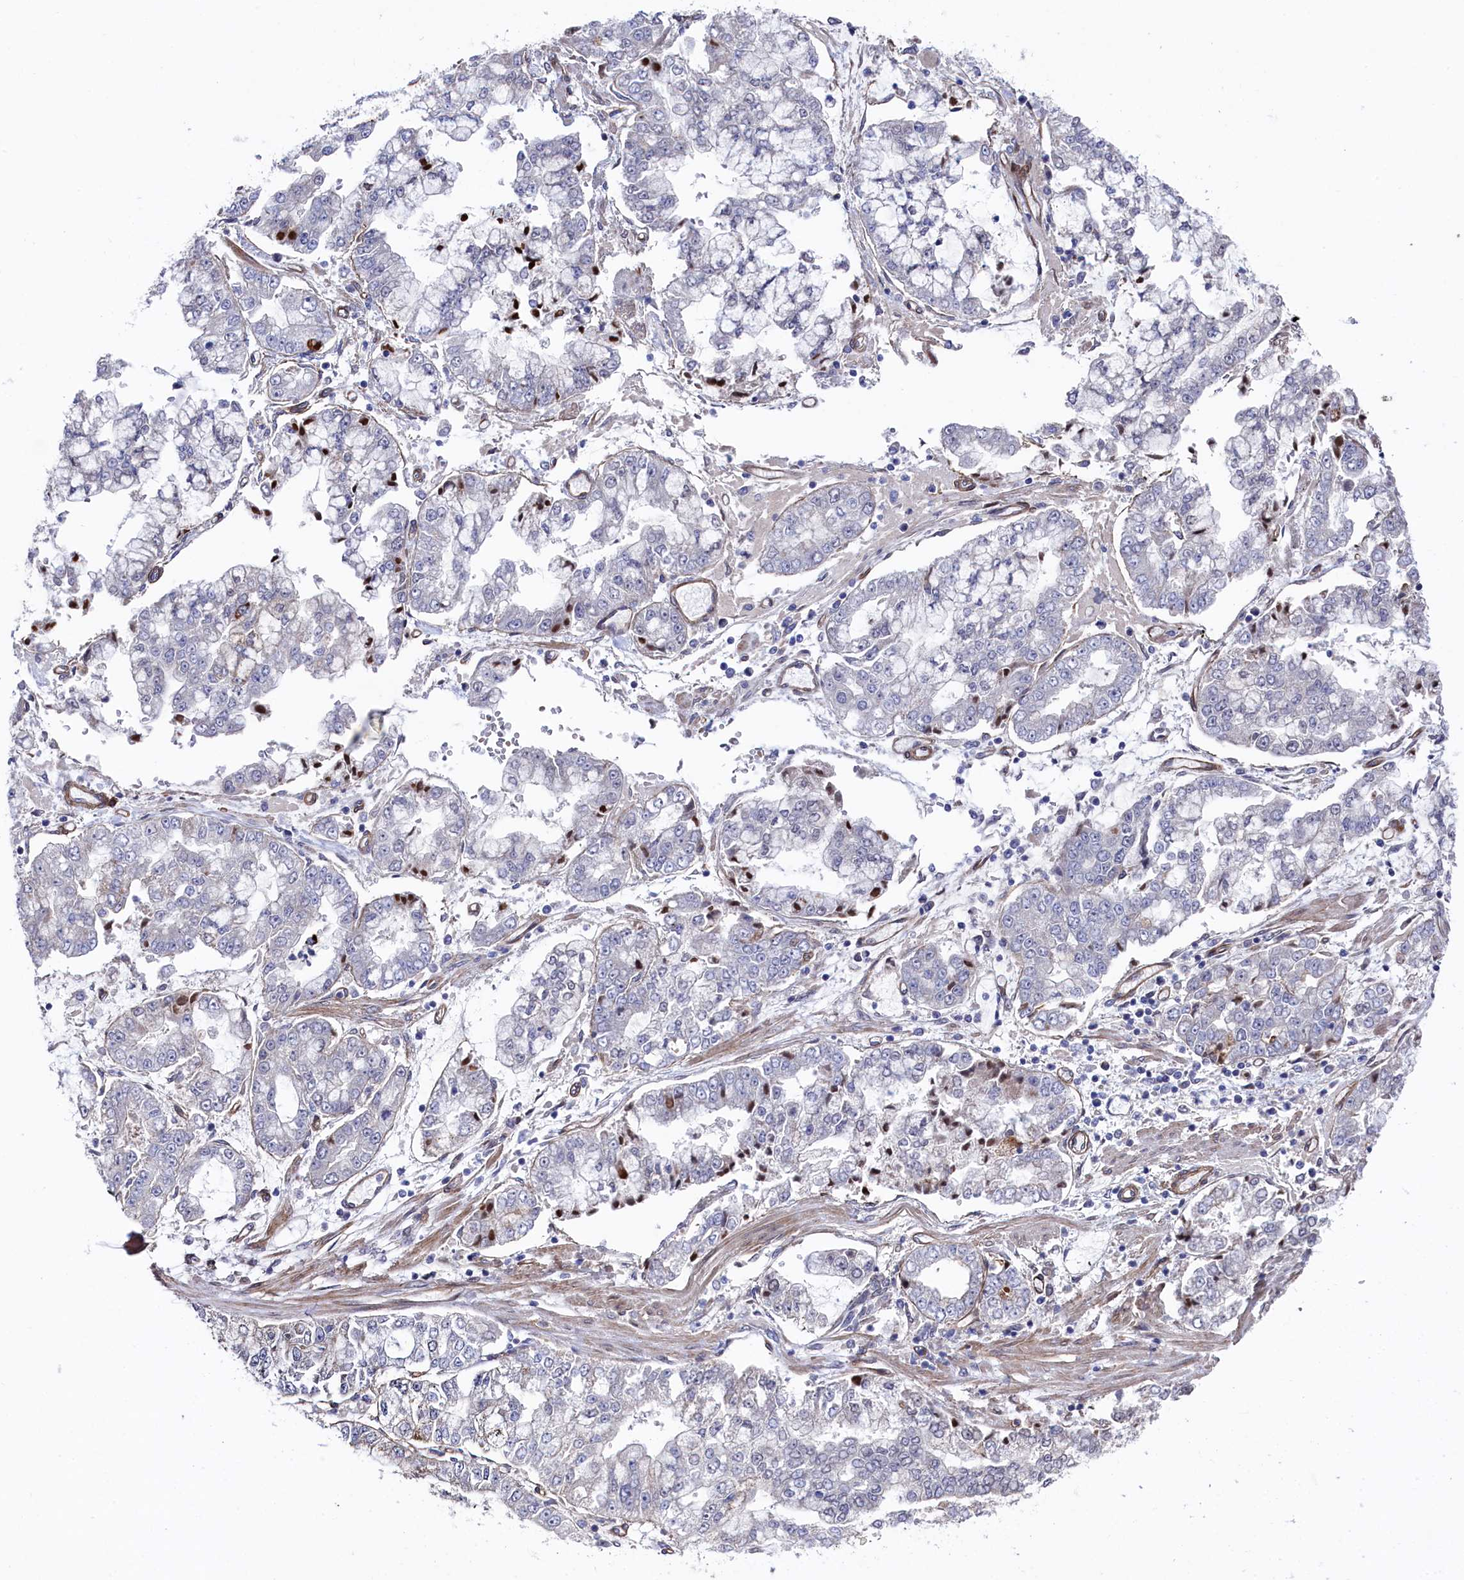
{"staining": {"intensity": "negative", "quantity": "none", "location": "none"}, "tissue": "stomach cancer", "cell_type": "Tumor cells", "image_type": "cancer", "snomed": [{"axis": "morphology", "description": "Adenocarcinoma, NOS"}, {"axis": "topography", "description": "Stomach"}], "caption": "The photomicrograph demonstrates no staining of tumor cells in adenocarcinoma (stomach).", "gene": "ZNF891", "patient": {"sex": "male", "age": 76}}